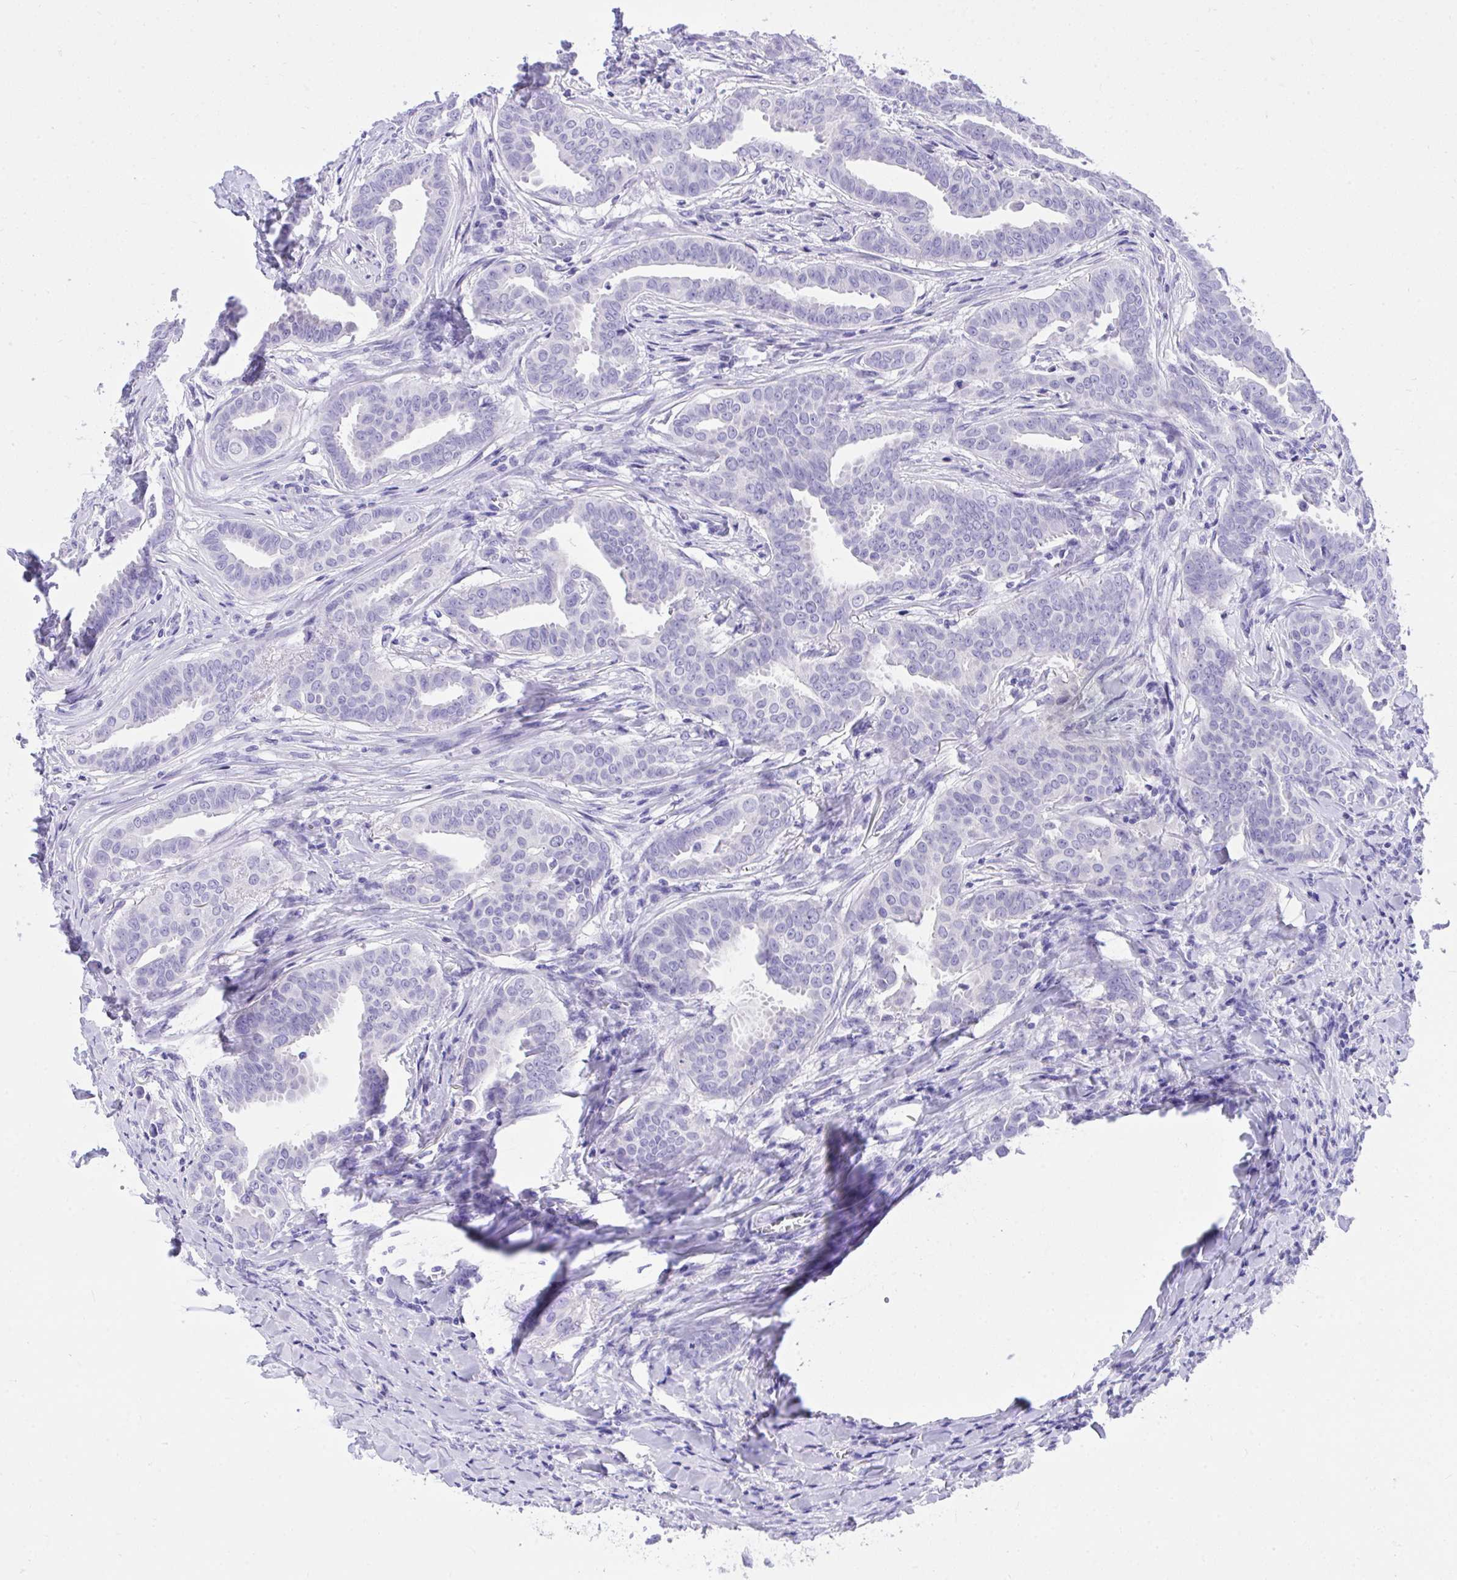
{"staining": {"intensity": "negative", "quantity": "none", "location": "none"}, "tissue": "breast cancer", "cell_type": "Tumor cells", "image_type": "cancer", "snomed": [{"axis": "morphology", "description": "Duct carcinoma"}, {"axis": "topography", "description": "Breast"}], "caption": "Histopathology image shows no protein positivity in tumor cells of breast cancer (infiltrating ductal carcinoma) tissue.", "gene": "KCNN4", "patient": {"sex": "female", "age": 45}}